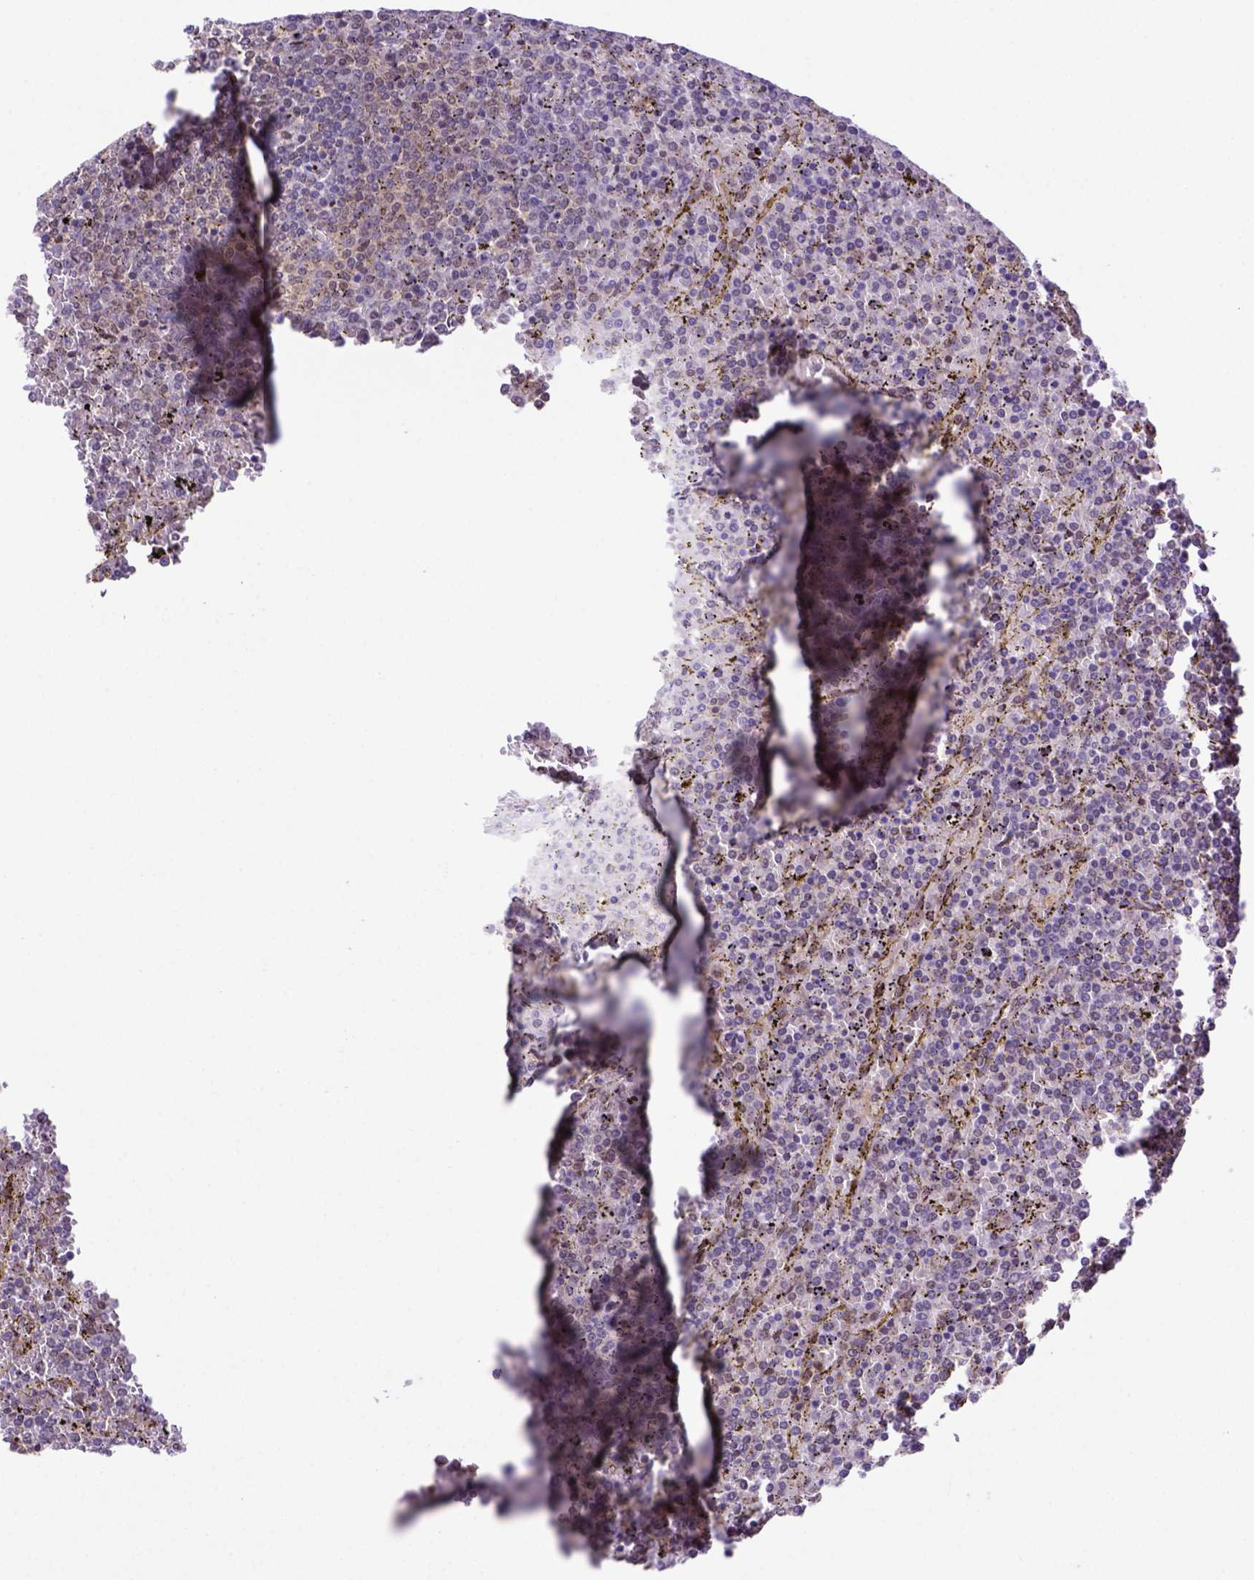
{"staining": {"intensity": "negative", "quantity": "none", "location": "none"}, "tissue": "lymphoma", "cell_type": "Tumor cells", "image_type": "cancer", "snomed": [{"axis": "morphology", "description": "Malignant lymphoma, non-Hodgkin's type, Low grade"}, {"axis": "topography", "description": "Spleen"}], "caption": "Lymphoma was stained to show a protein in brown. There is no significant expression in tumor cells.", "gene": "PSMC2", "patient": {"sex": "female", "age": 77}}